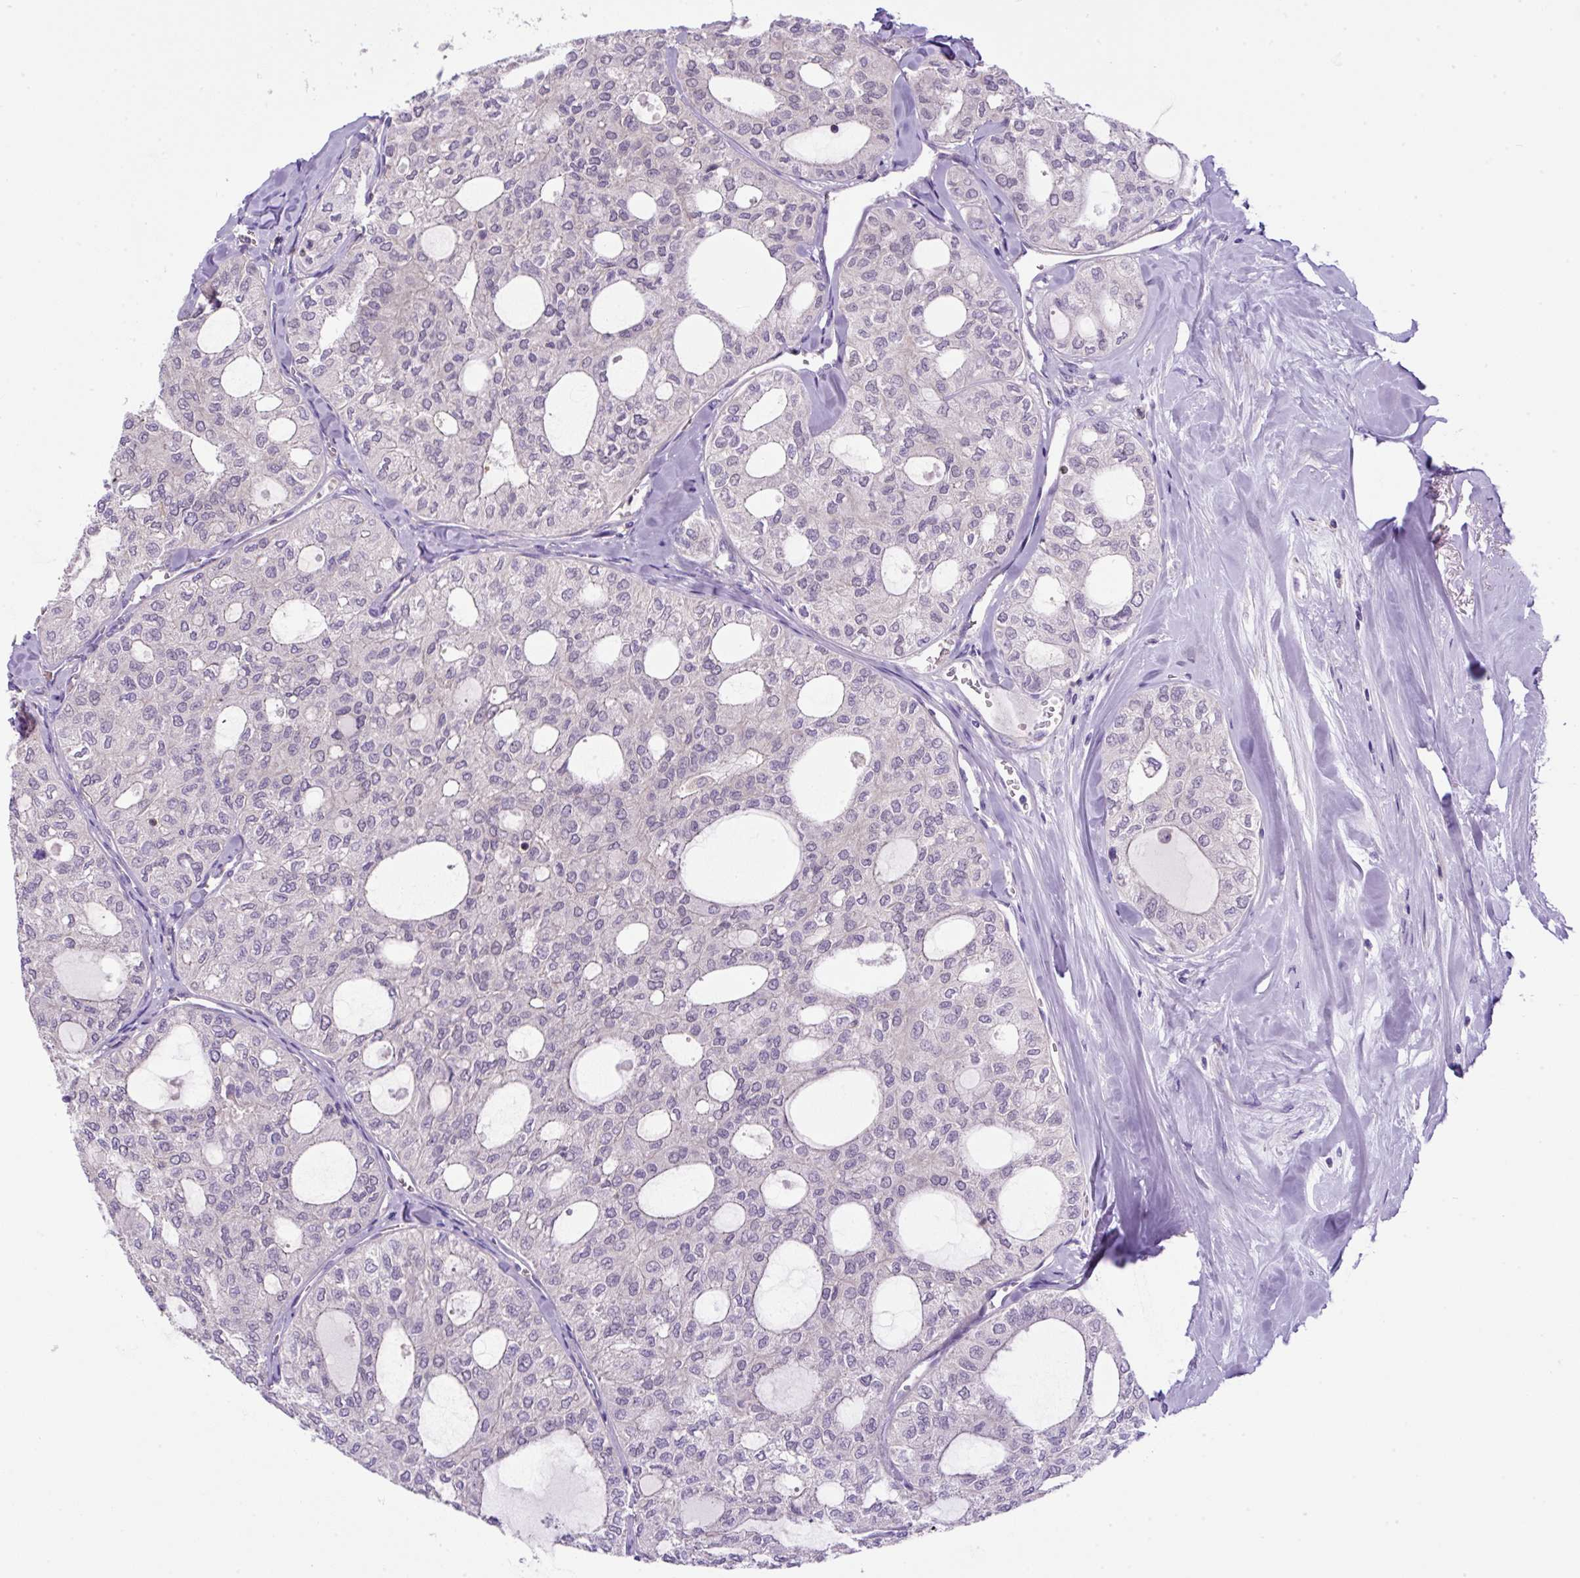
{"staining": {"intensity": "negative", "quantity": "none", "location": "none"}, "tissue": "thyroid cancer", "cell_type": "Tumor cells", "image_type": "cancer", "snomed": [{"axis": "morphology", "description": "Follicular adenoma carcinoma, NOS"}, {"axis": "topography", "description": "Thyroid gland"}], "caption": "Immunohistochemistry image of thyroid cancer stained for a protein (brown), which displays no staining in tumor cells.", "gene": "NPTN", "patient": {"sex": "male", "age": 75}}